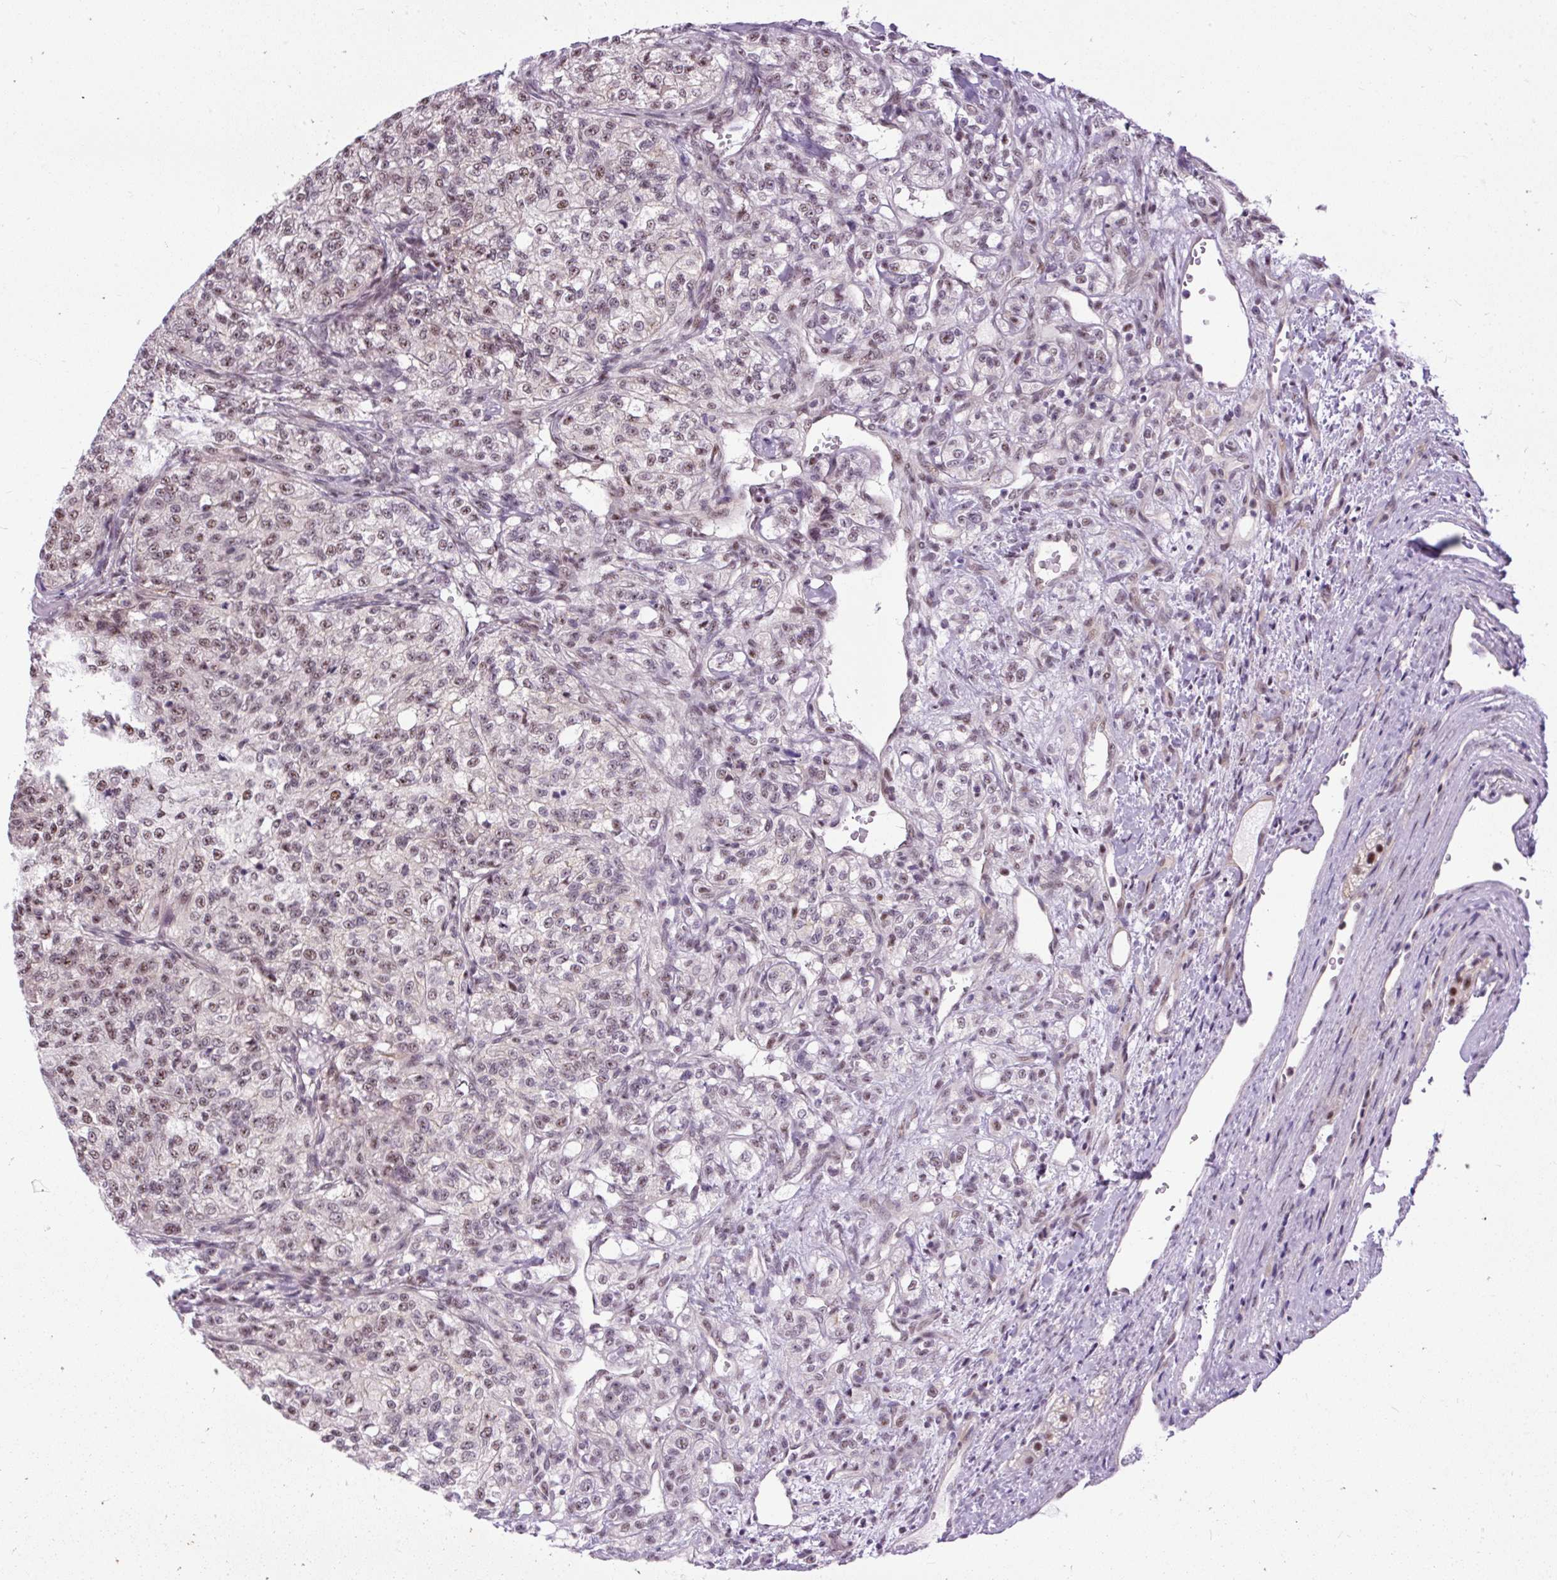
{"staining": {"intensity": "moderate", "quantity": "25%-75%", "location": "nuclear"}, "tissue": "renal cancer", "cell_type": "Tumor cells", "image_type": "cancer", "snomed": [{"axis": "morphology", "description": "Adenocarcinoma, NOS"}, {"axis": "topography", "description": "Kidney"}], "caption": "Immunohistochemistry (IHC) micrograph of neoplastic tissue: renal cancer (adenocarcinoma) stained using immunohistochemistry (IHC) demonstrates medium levels of moderate protein expression localized specifically in the nuclear of tumor cells, appearing as a nuclear brown color.", "gene": "SMC5", "patient": {"sex": "female", "age": 63}}